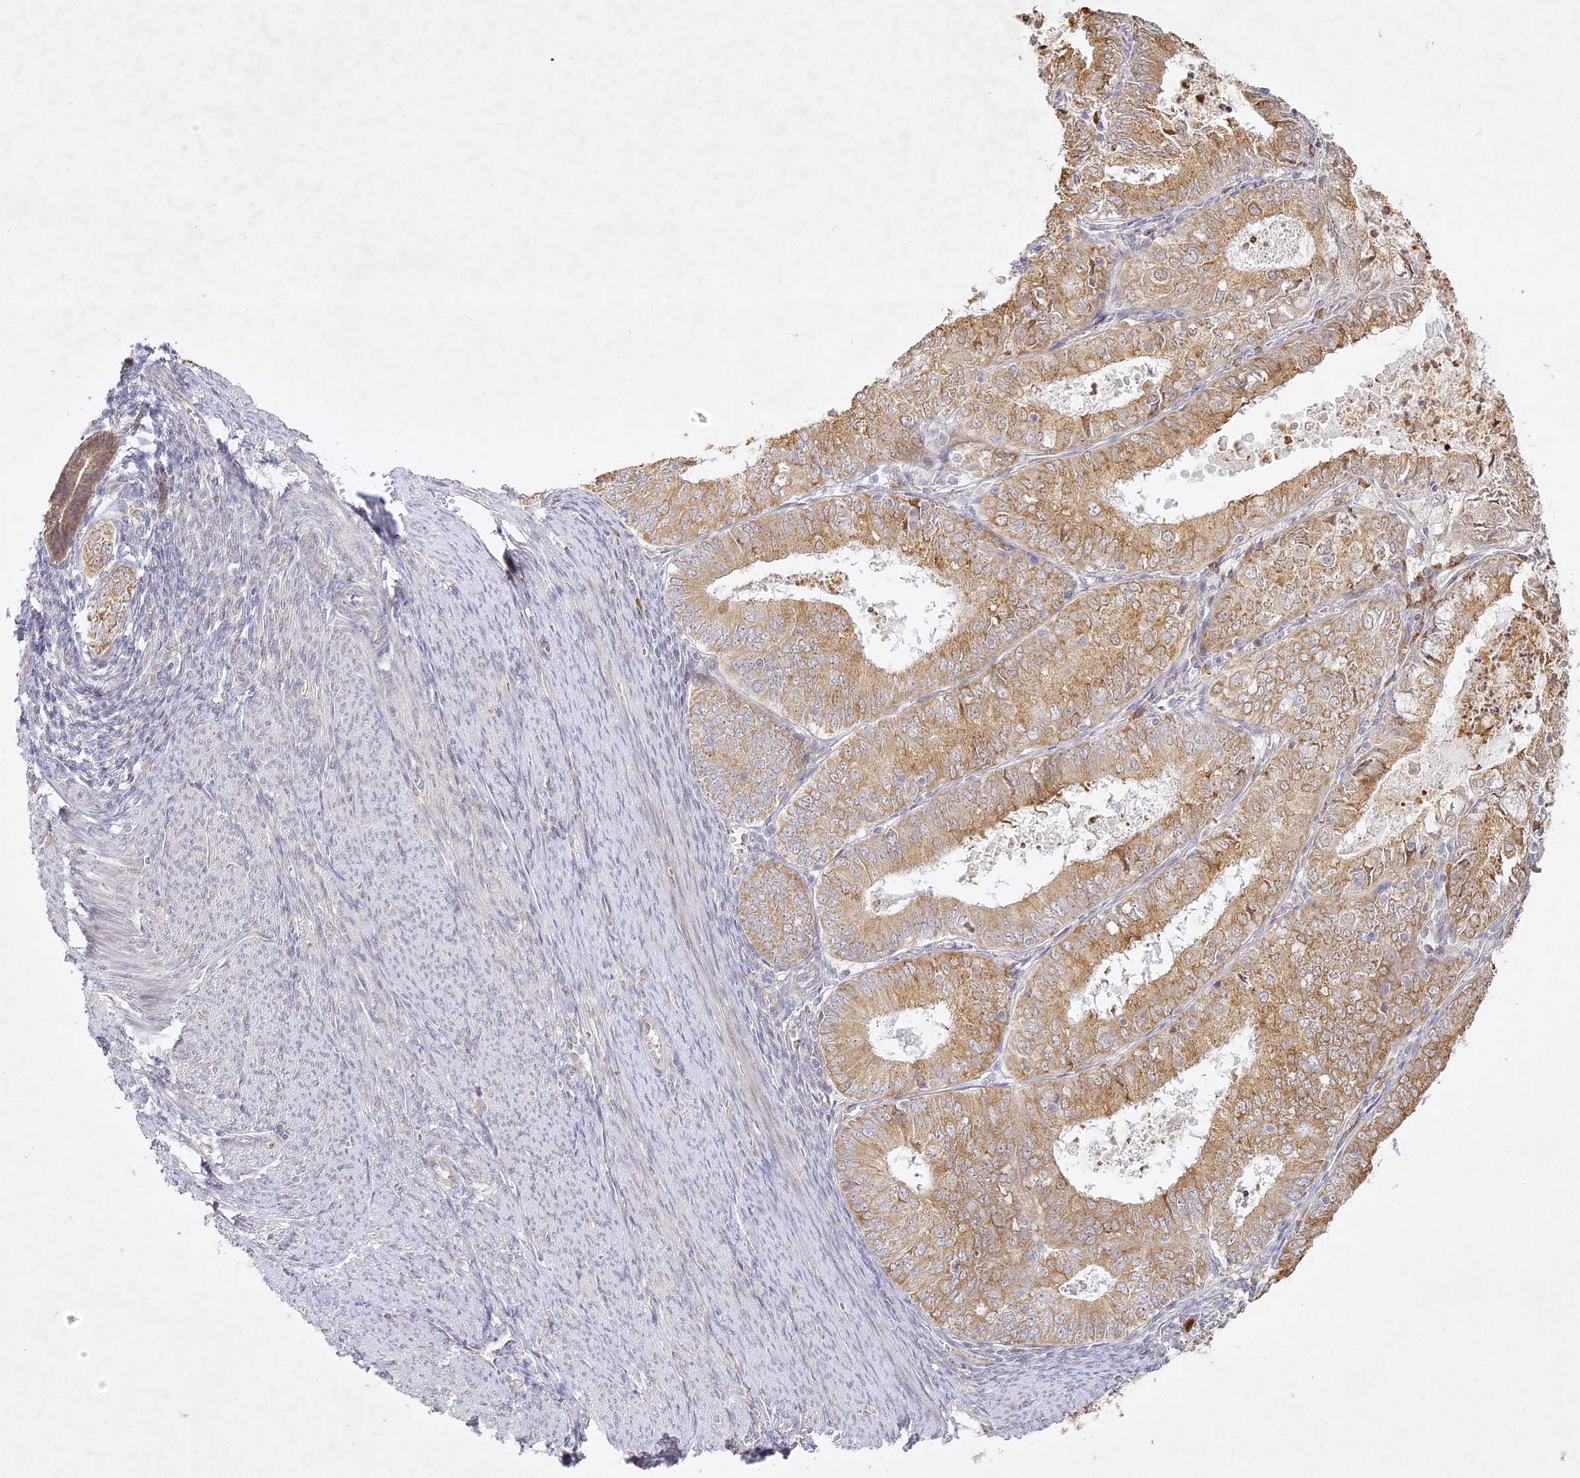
{"staining": {"intensity": "moderate", "quantity": ">75%", "location": "cytoplasmic/membranous"}, "tissue": "endometrial cancer", "cell_type": "Tumor cells", "image_type": "cancer", "snomed": [{"axis": "morphology", "description": "Adenocarcinoma, NOS"}, {"axis": "topography", "description": "Endometrium"}], "caption": "This image shows immunohistochemistry (IHC) staining of endometrial cancer (adenocarcinoma), with medium moderate cytoplasmic/membranous positivity in about >75% of tumor cells.", "gene": "SLC30A5", "patient": {"sex": "female", "age": 57}}